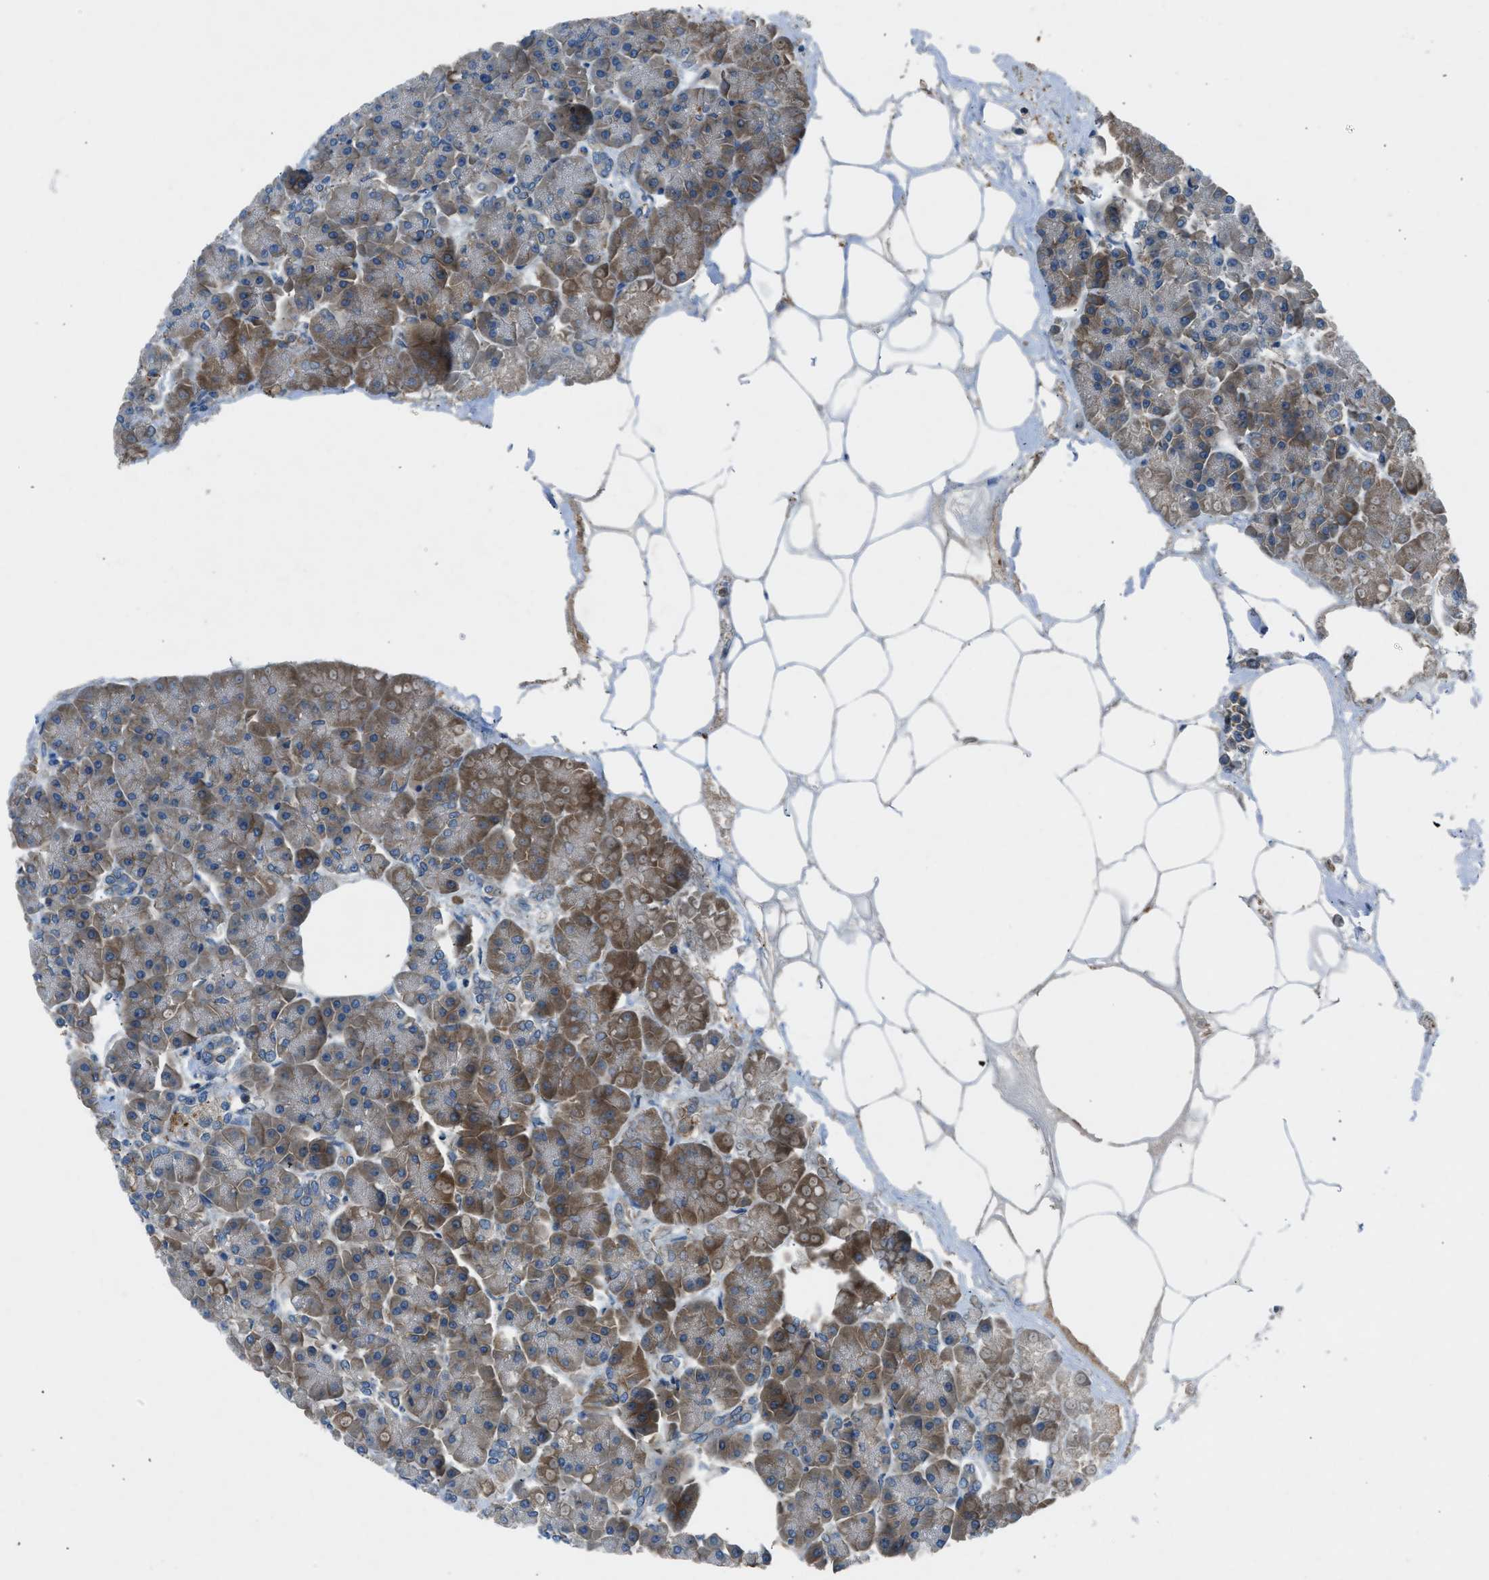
{"staining": {"intensity": "moderate", "quantity": ">75%", "location": "cytoplasmic/membranous"}, "tissue": "pancreas", "cell_type": "Exocrine glandular cells", "image_type": "normal", "snomed": [{"axis": "morphology", "description": "Normal tissue, NOS"}, {"axis": "topography", "description": "Pancreas"}], "caption": "High-power microscopy captured an immunohistochemistry (IHC) image of unremarkable pancreas, revealing moderate cytoplasmic/membranous positivity in approximately >75% of exocrine glandular cells.", "gene": "BMP1", "patient": {"sex": "female", "age": 70}}